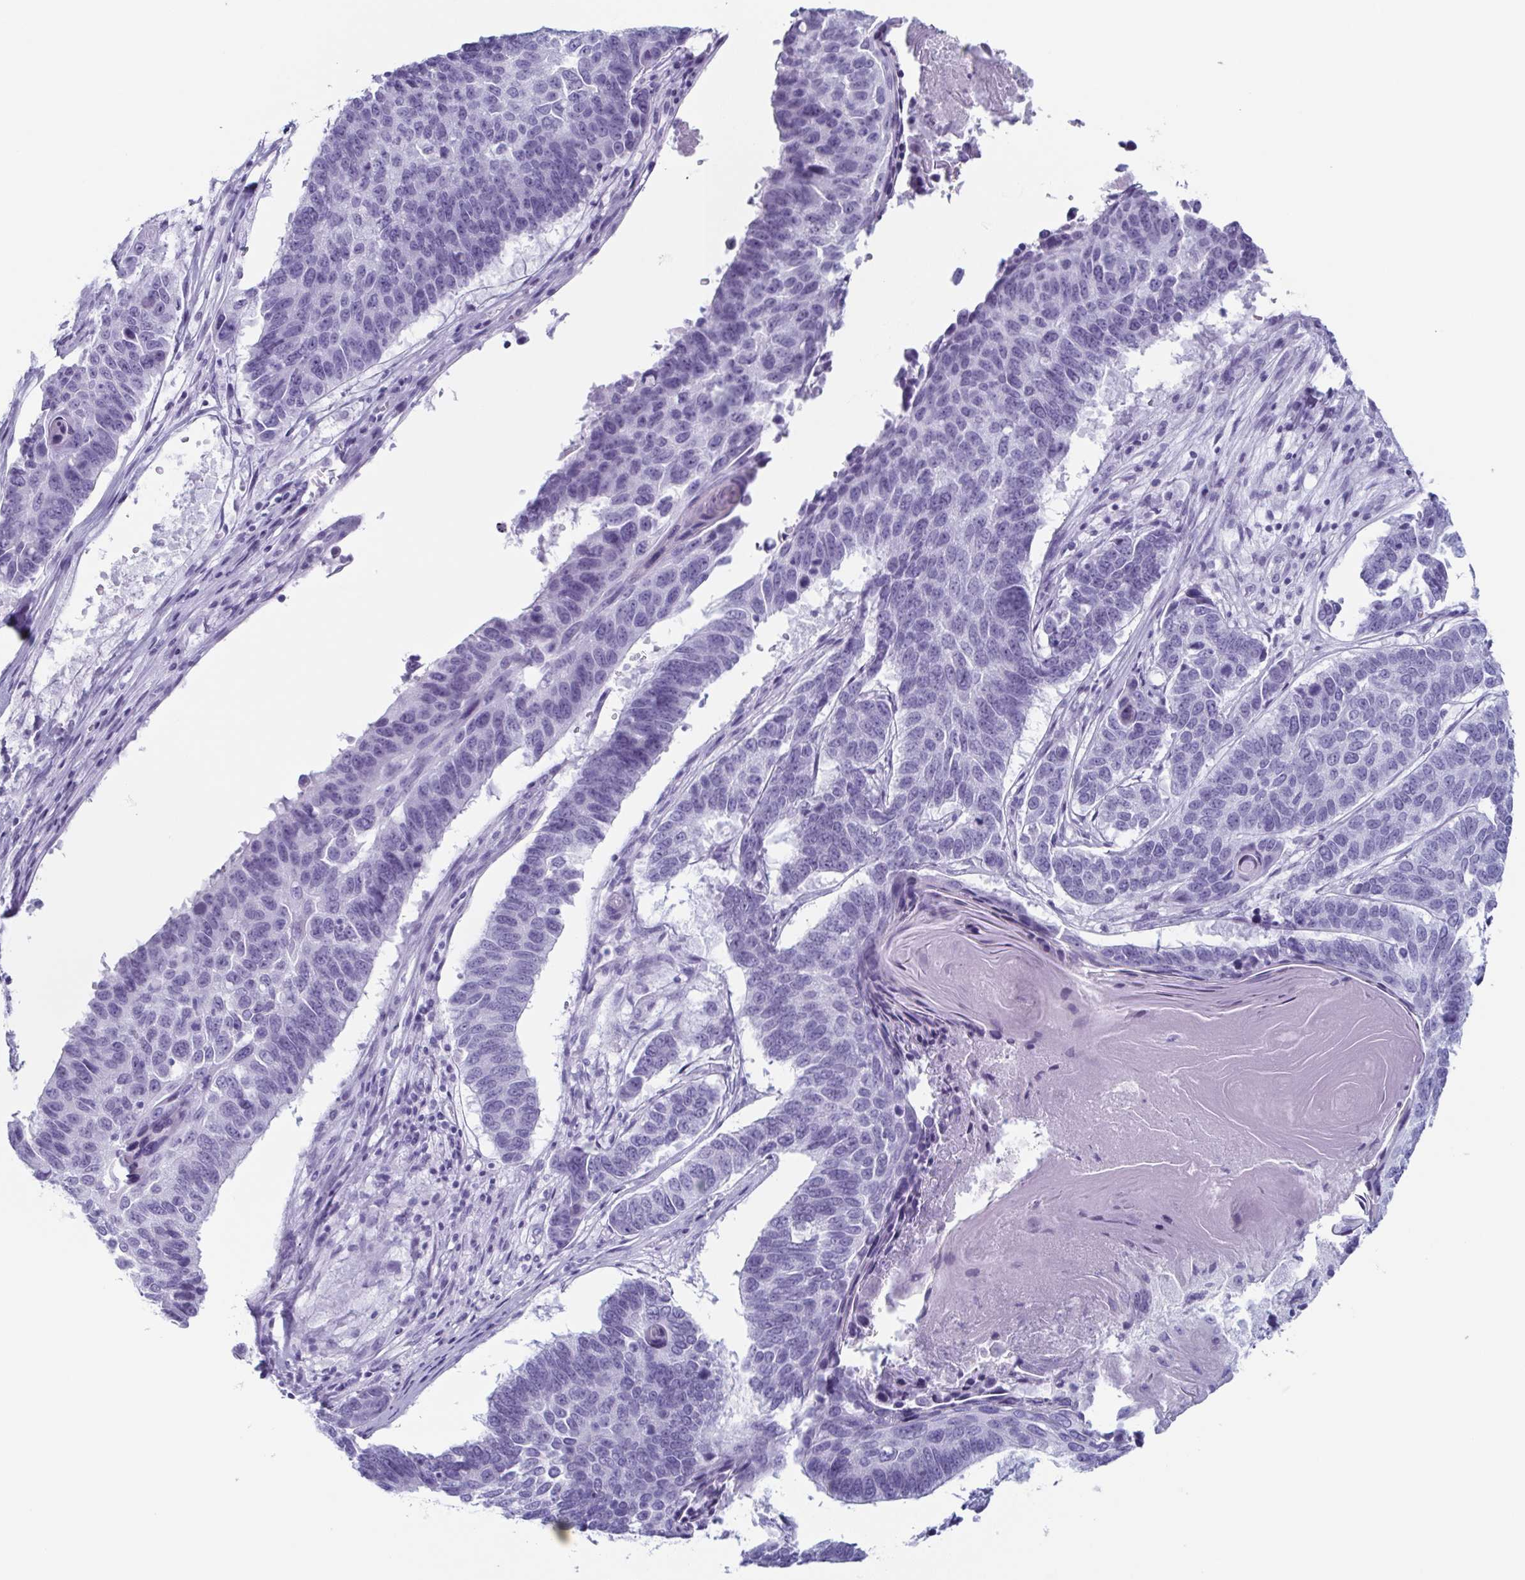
{"staining": {"intensity": "negative", "quantity": "none", "location": "none"}, "tissue": "lung cancer", "cell_type": "Tumor cells", "image_type": "cancer", "snomed": [{"axis": "morphology", "description": "Squamous cell carcinoma, NOS"}, {"axis": "topography", "description": "Lung"}], "caption": "A histopathology image of human lung cancer is negative for staining in tumor cells.", "gene": "ENKUR", "patient": {"sex": "male", "age": 73}}